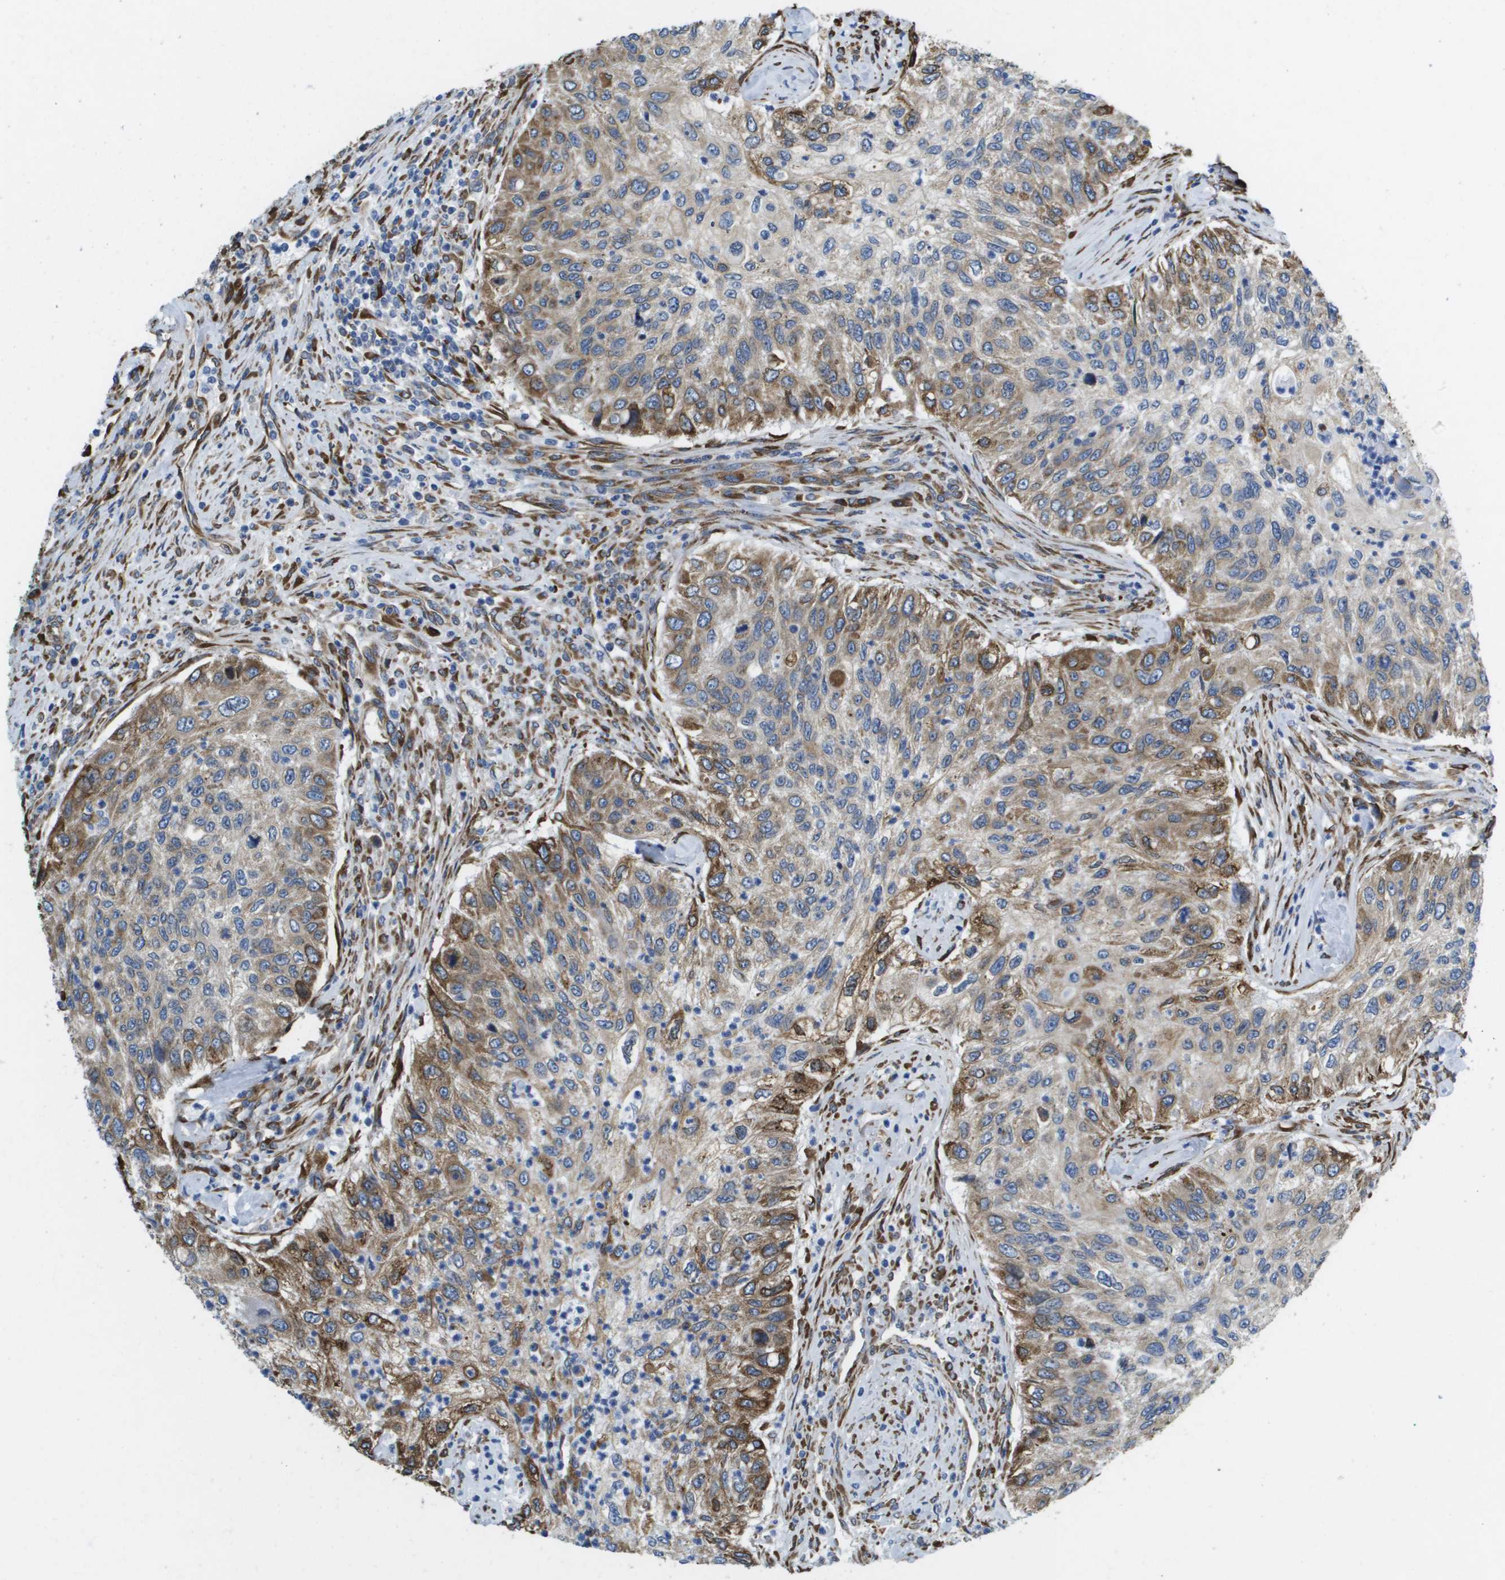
{"staining": {"intensity": "moderate", "quantity": ">75%", "location": "cytoplasmic/membranous"}, "tissue": "urothelial cancer", "cell_type": "Tumor cells", "image_type": "cancer", "snomed": [{"axis": "morphology", "description": "Urothelial carcinoma, High grade"}, {"axis": "topography", "description": "Urinary bladder"}], "caption": "Urothelial cancer stained for a protein reveals moderate cytoplasmic/membranous positivity in tumor cells.", "gene": "ST3GAL2", "patient": {"sex": "female", "age": 60}}